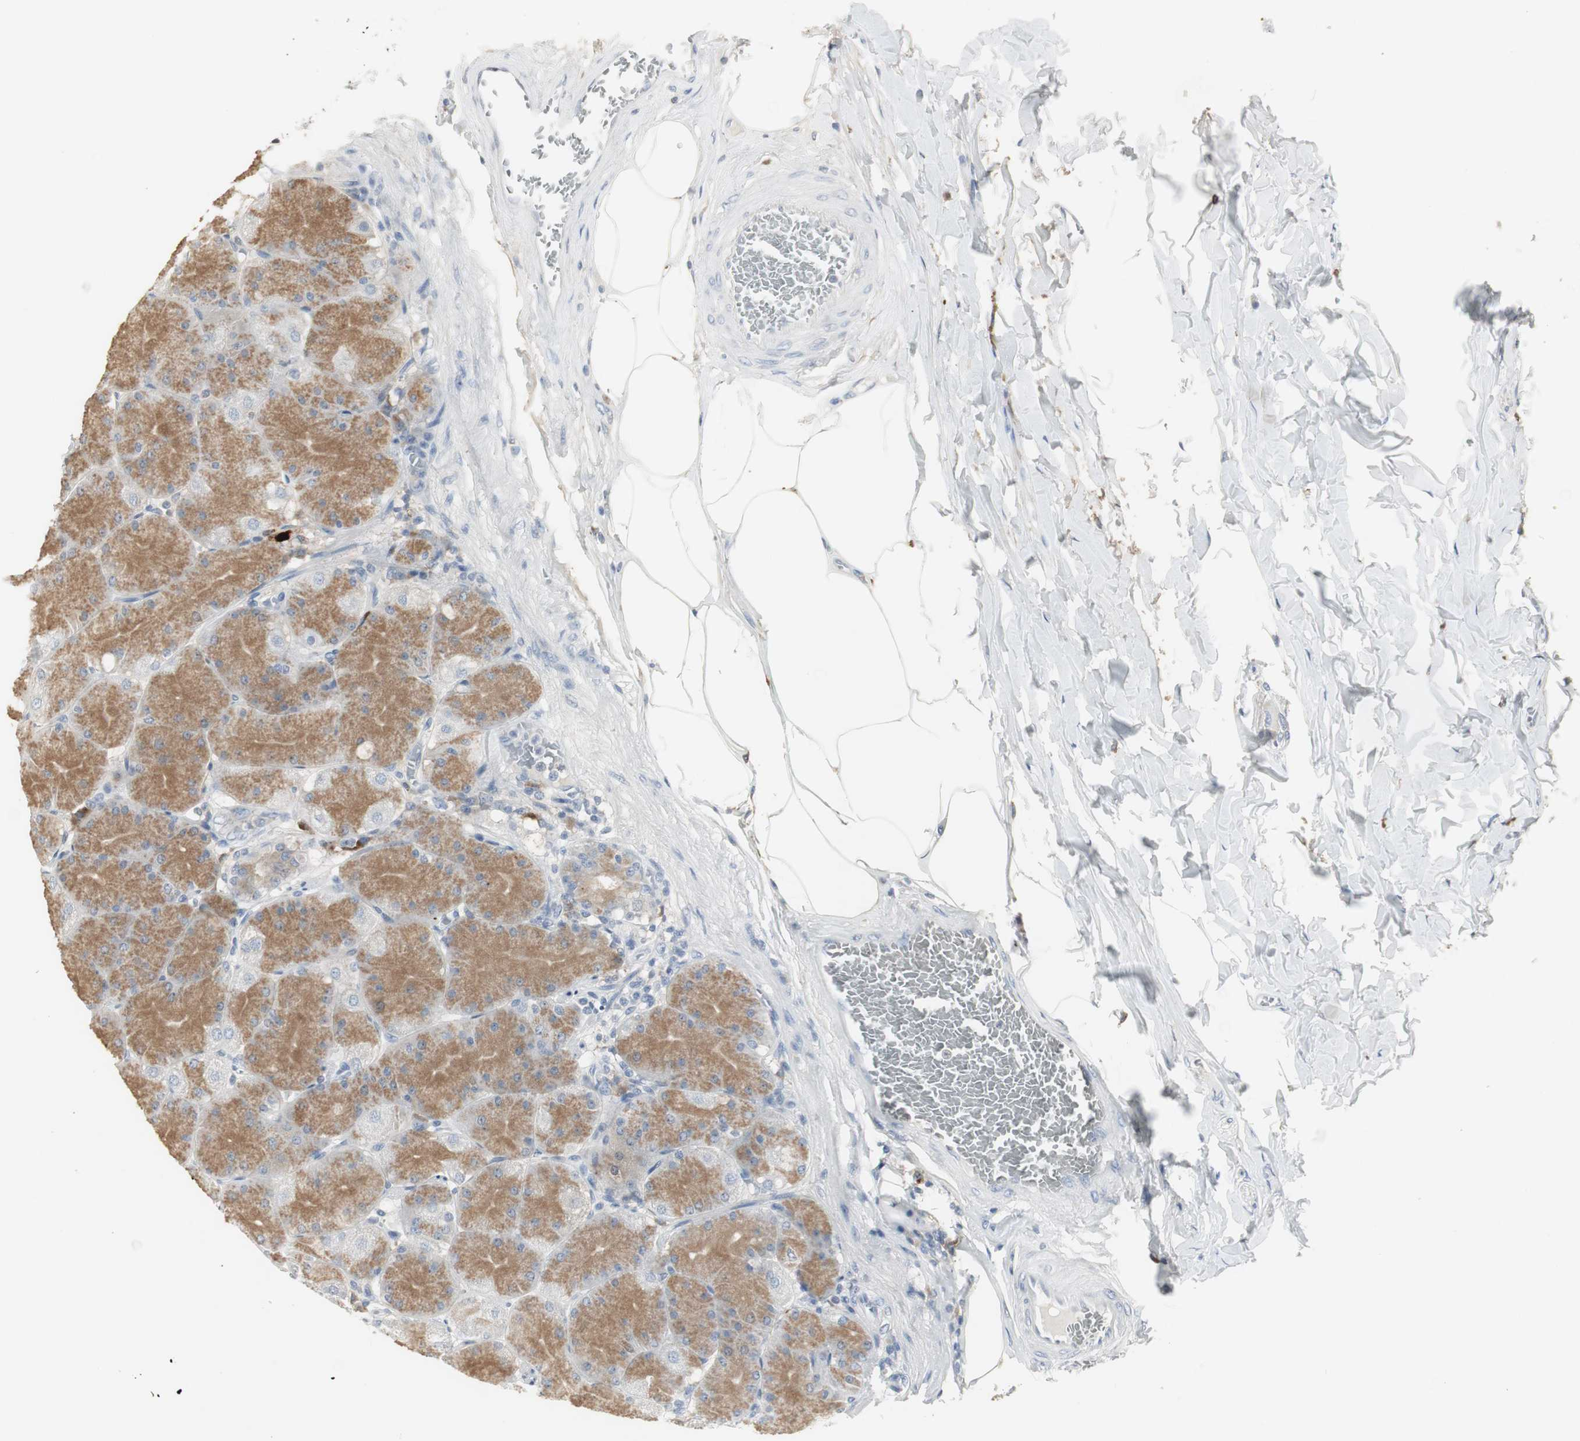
{"staining": {"intensity": "moderate", "quantity": "25%-75%", "location": "cytoplasmic/membranous"}, "tissue": "stomach", "cell_type": "Glandular cells", "image_type": "normal", "snomed": [{"axis": "morphology", "description": "Normal tissue, NOS"}, {"axis": "topography", "description": "Stomach, upper"}], "caption": "A medium amount of moderate cytoplasmic/membranous expression is identified in approximately 25%-75% of glandular cells in normal stomach.", "gene": "PI15", "patient": {"sex": "female", "age": 56}}